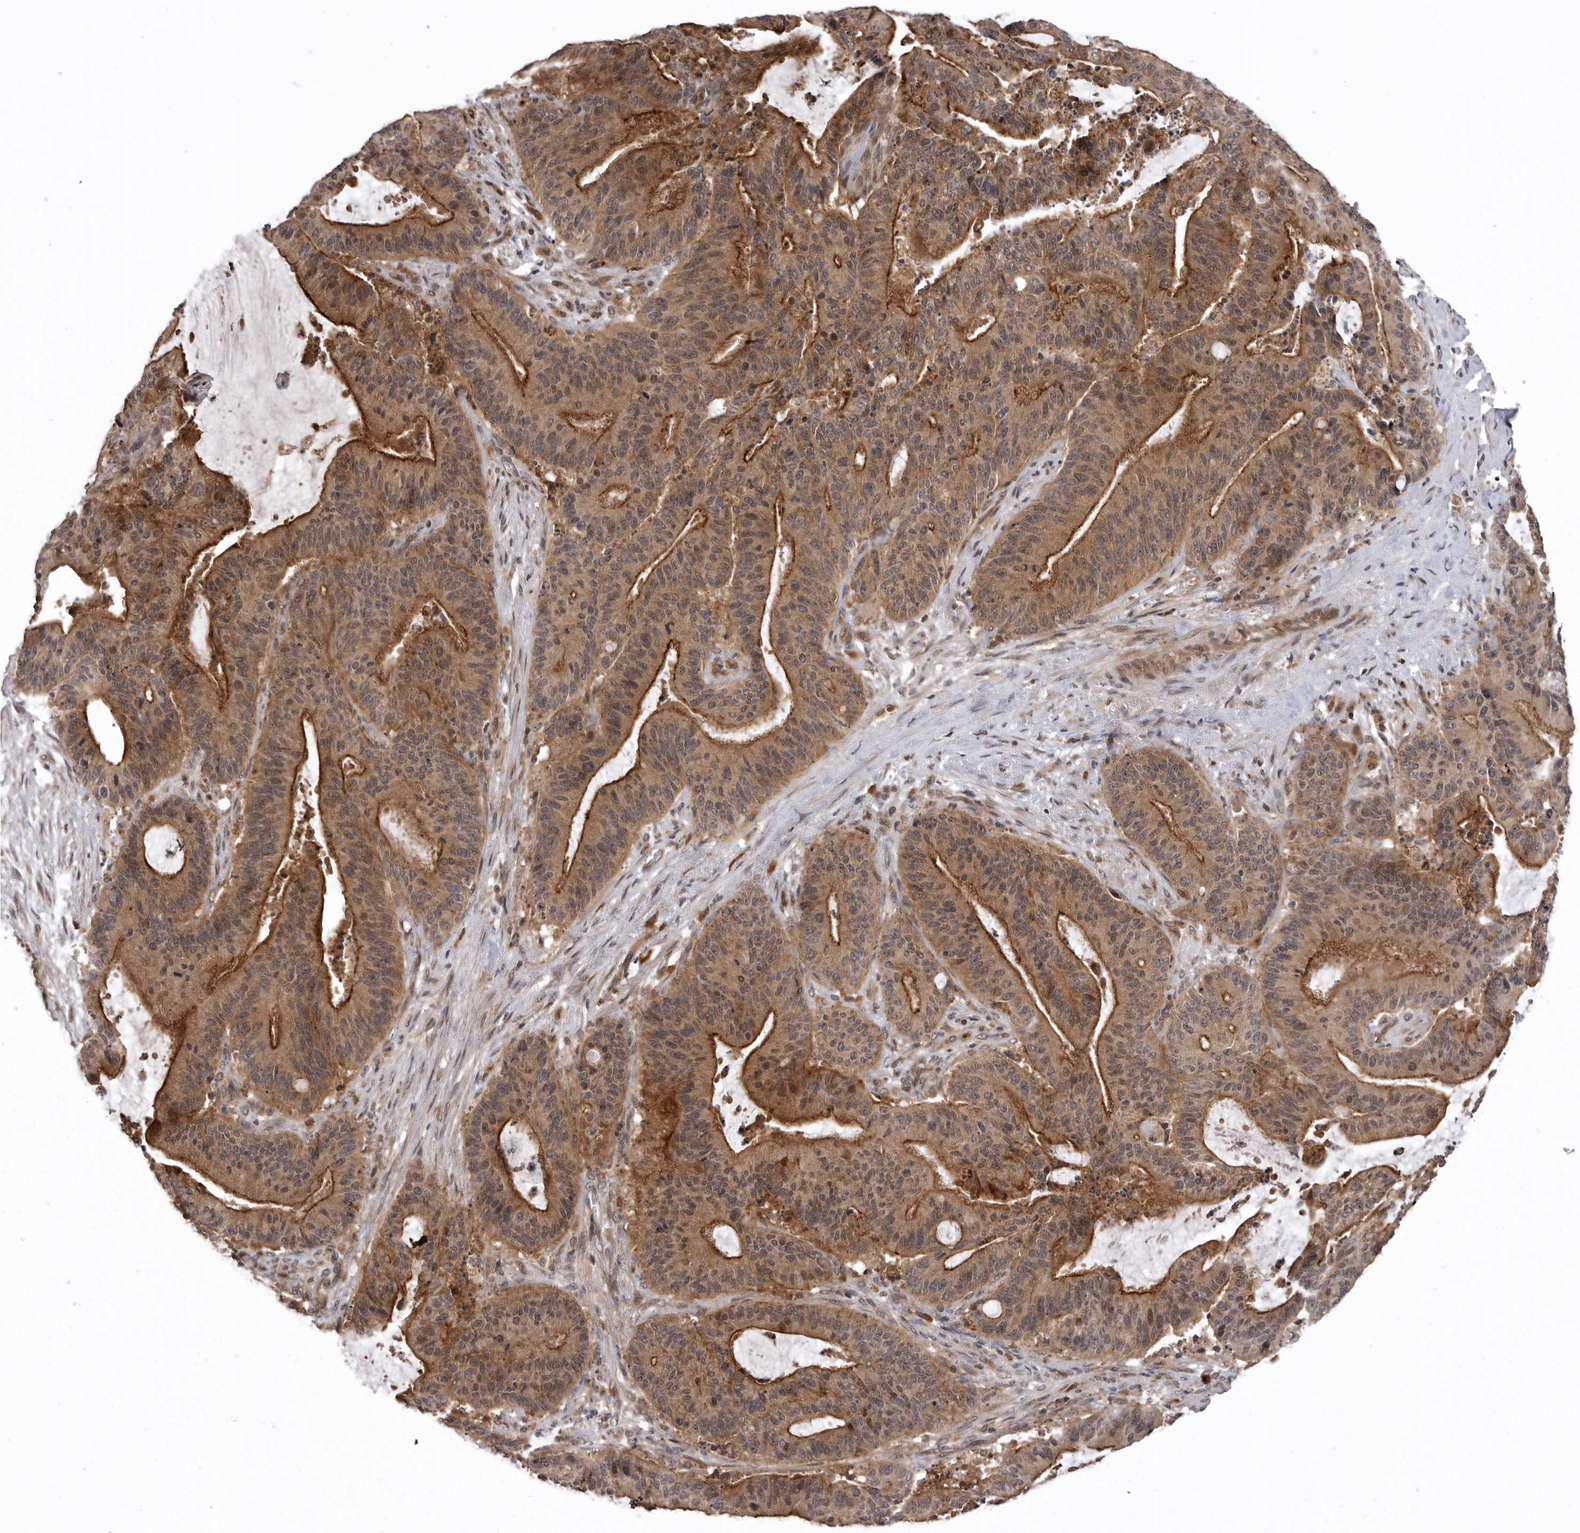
{"staining": {"intensity": "moderate", "quantity": ">75%", "location": "cytoplasmic/membranous,nuclear"}, "tissue": "liver cancer", "cell_type": "Tumor cells", "image_type": "cancer", "snomed": [{"axis": "morphology", "description": "Normal tissue, NOS"}, {"axis": "morphology", "description": "Cholangiocarcinoma"}, {"axis": "topography", "description": "Liver"}, {"axis": "topography", "description": "Peripheral nerve tissue"}], "caption": "This image exhibits IHC staining of liver cancer, with medium moderate cytoplasmic/membranous and nuclear expression in about >75% of tumor cells.", "gene": "AOAH", "patient": {"sex": "female", "age": 73}}